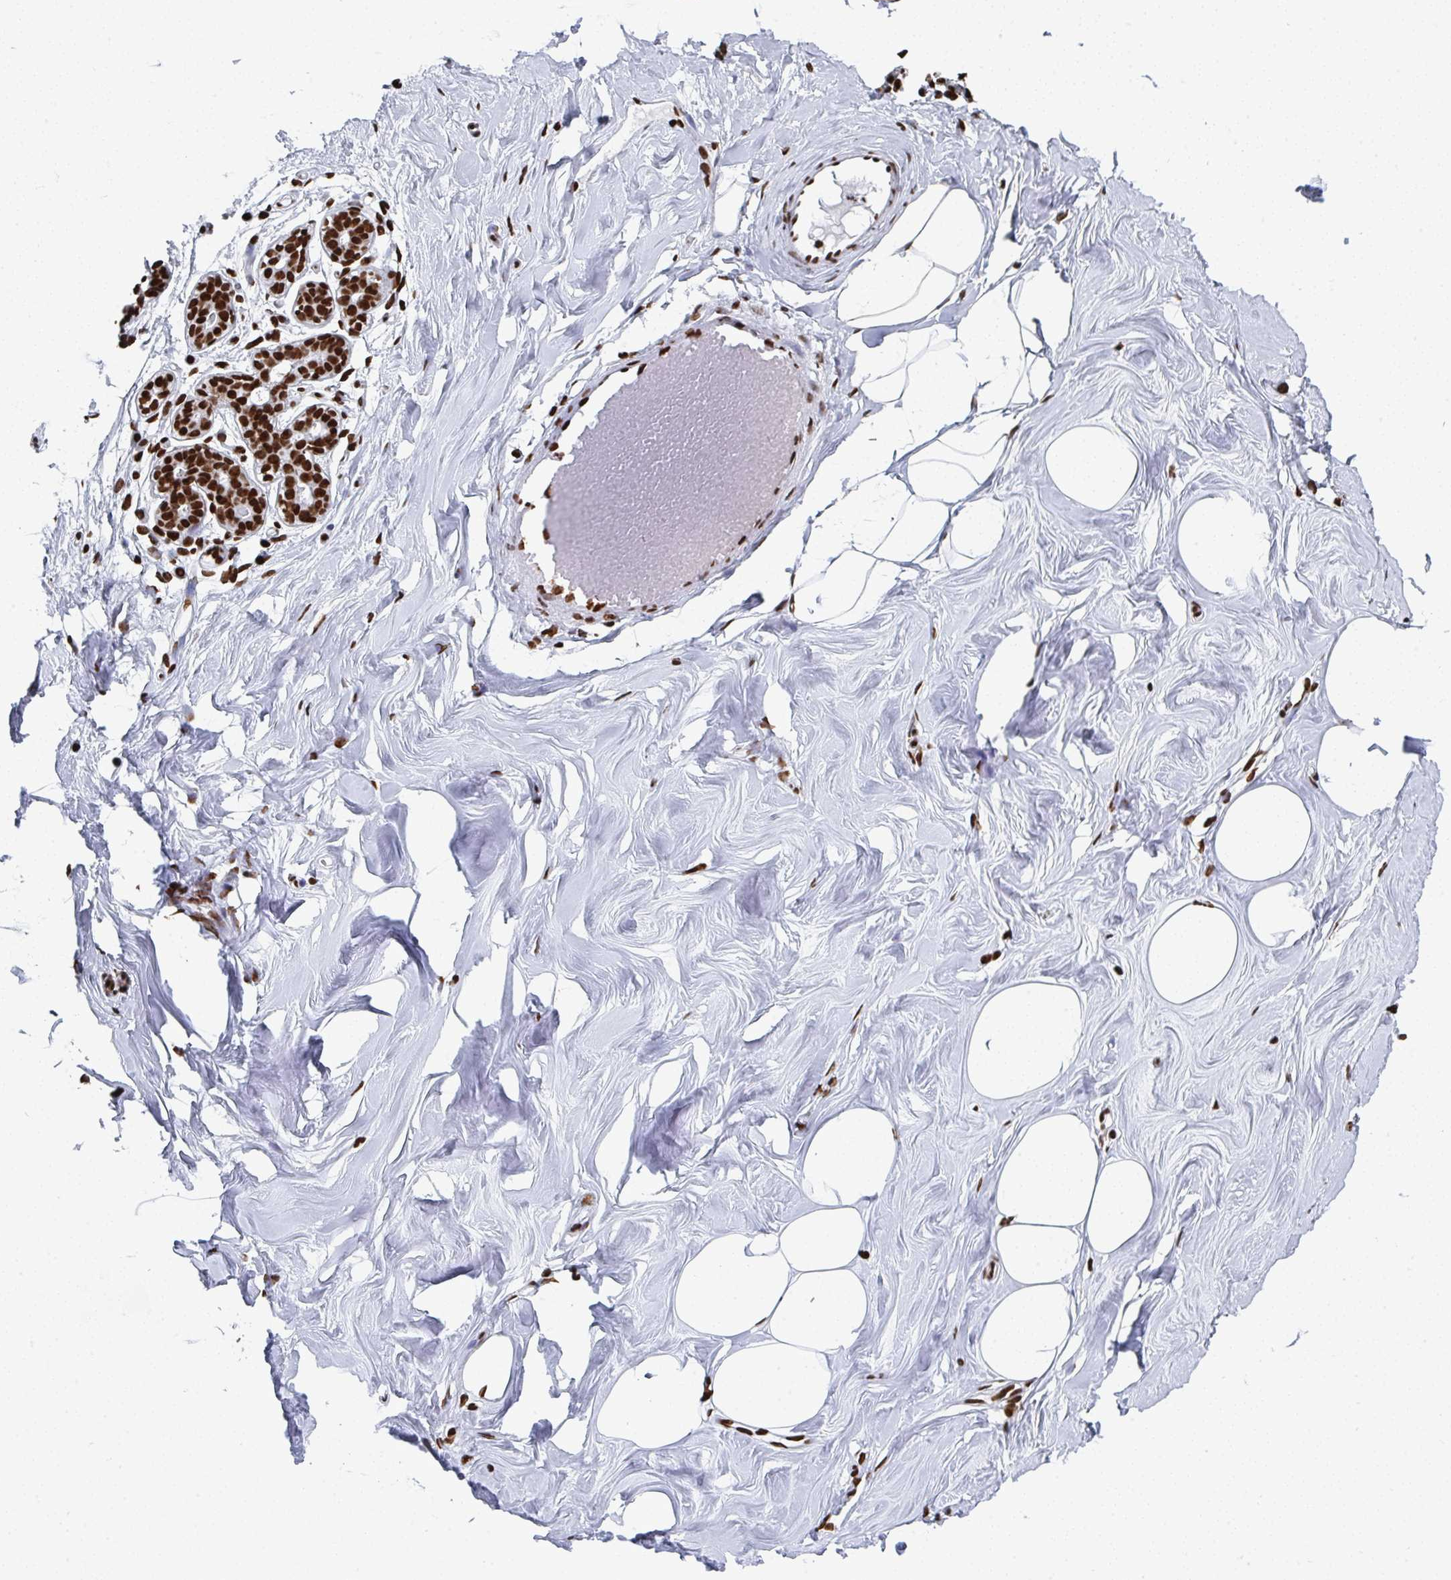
{"staining": {"intensity": "strong", "quantity": ">75%", "location": "nuclear"}, "tissue": "breast", "cell_type": "Adipocytes", "image_type": "normal", "snomed": [{"axis": "morphology", "description": "Normal tissue, NOS"}, {"axis": "topography", "description": "Breast"}], "caption": "Breast stained for a protein displays strong nuclear positivity in adipocytes. (IHC, brightfield microscopy, high magnification).", "gene": "GAR1", "patient": {"sex": "female", "age": 27}}